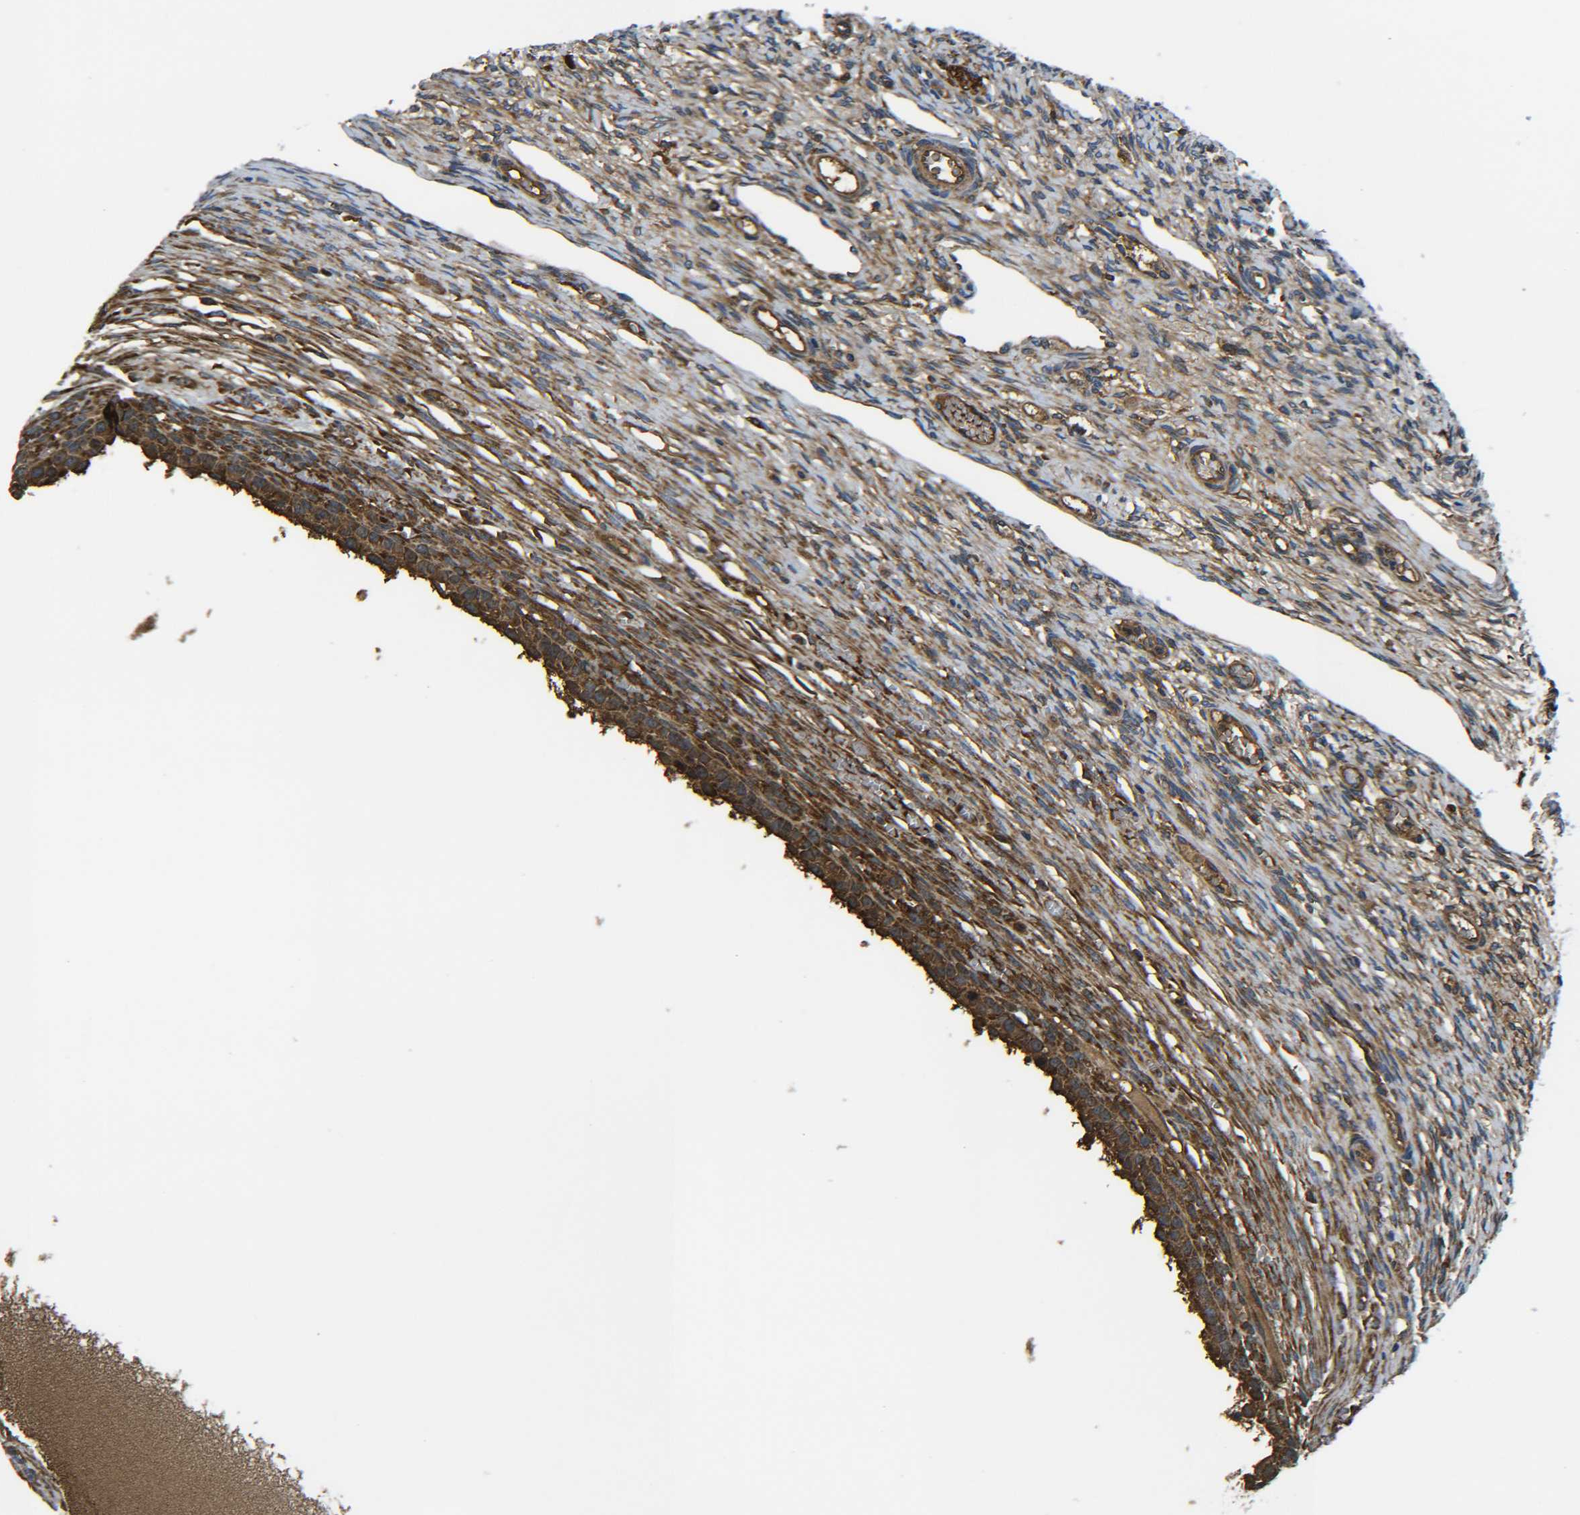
{"staining": {"intensity": "moderate", "quantity": ">75%", "location": "cytoplasmic/membranous"}, "tissue": "ovary", "cell_type": "Ovarian stroma cells", "image_type": "normal", "snomed": [{"axis": "morphology", "description": "Normal tissue, NOS"}, {"axis": "topography", "description": "Ovary"}], "caption": "Immunohistochemical staining of unremarkable human ovary demonstrates >75% levels of moderate cytoplasmic/membranous protein staining in approximately >75% of ovarian stroma cells.", "gene": "PREB", "patient": {"sex": "female", "age": 33}}